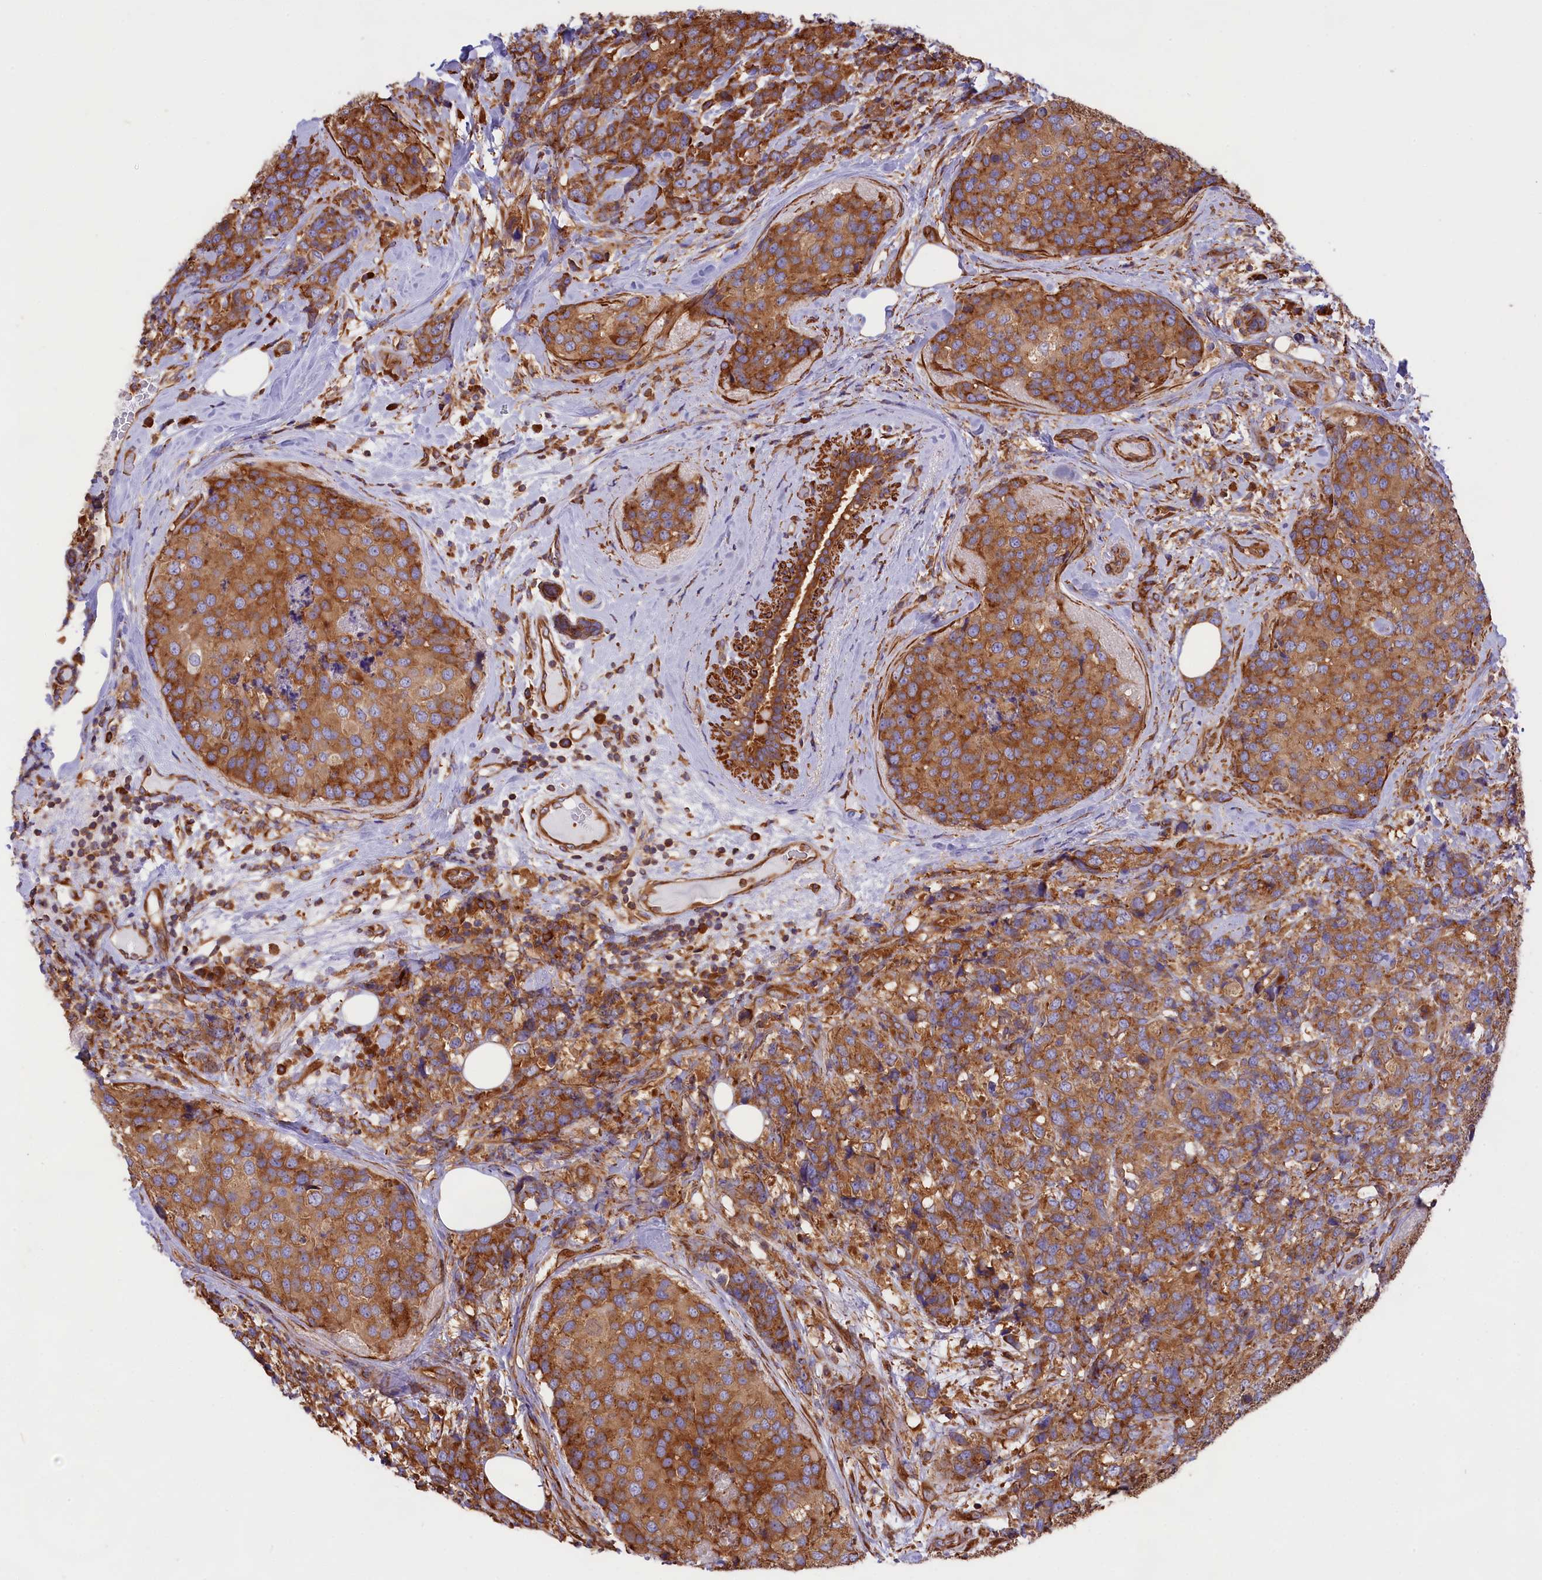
{"staining": {"intensity": "strong", "quantity": ">75%", "location": "cytoplasmic/membranous"}, "tissue": "breast cancer", "cell_type": "Tumor cells", "image_type": "cancer", "snomed": [{"axis": "morphology", "description": "Lobular carcinoma"}, {"axis": "topography", "description": "Breast"}], "caption": "Immunohistochemistry (IHC) of human breast cancer exhibits high levels of strong cytoplasmic/membranous positivity in approximately >75% of tumor cells.", "gene": "GYS1", "patient": {"sex": "female", "age": 59}}